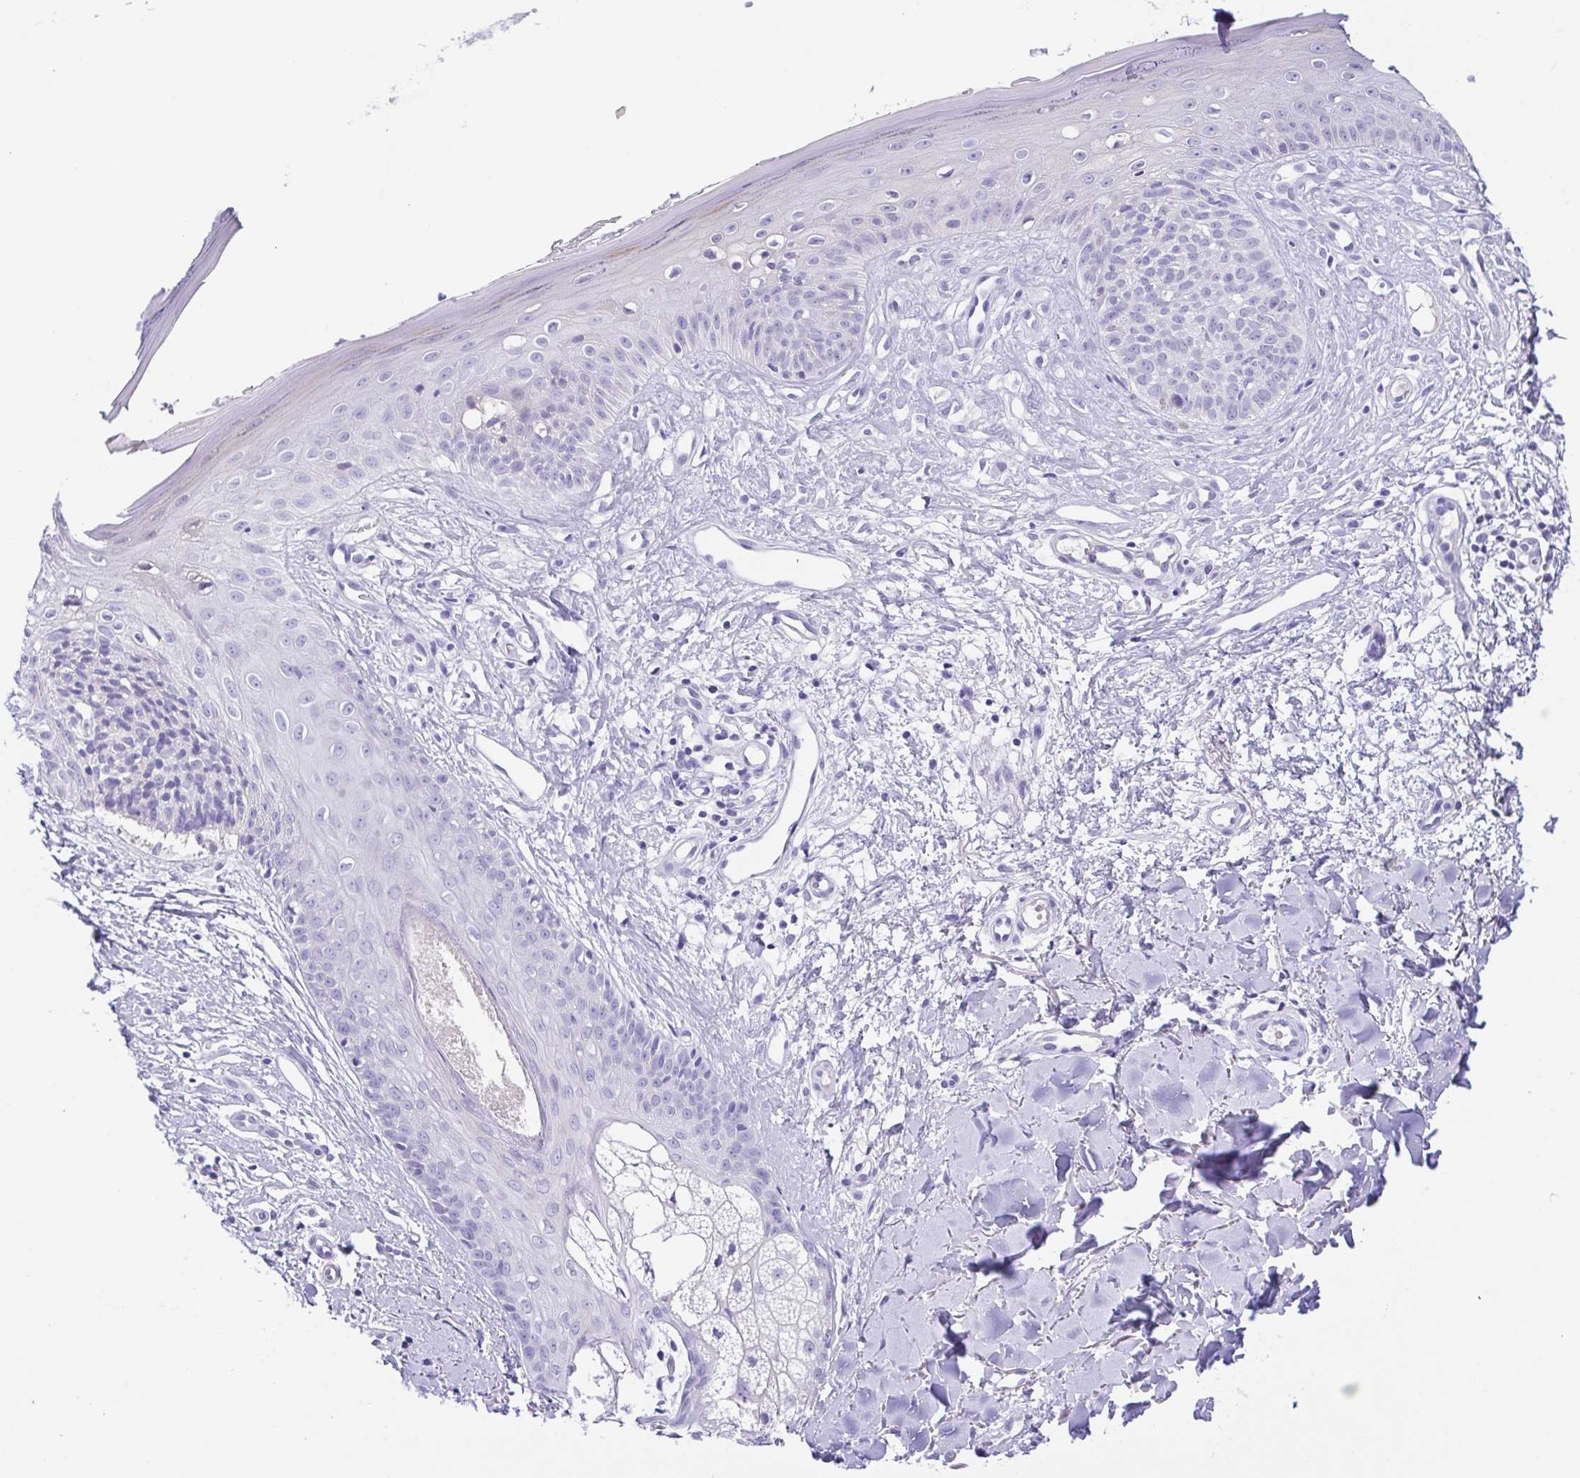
{"staining": {"intensity": "negative", "quantity": "none", "location": "none"}, "tissue": "skin cancer", "cell_type": "Tumor cells", "image_type": "cancer", "snomed": [{"axis": "morphology", "description": "Basal cell carcinoma"}, {"axis": "topography", "description": "Skin"}], "caption": "The histopathology image demonstrates no staining of tumor cells in basal cell carcinoma (skin).", "gene": "A1BG", "patient": {"sex": "male", "age": 51}}